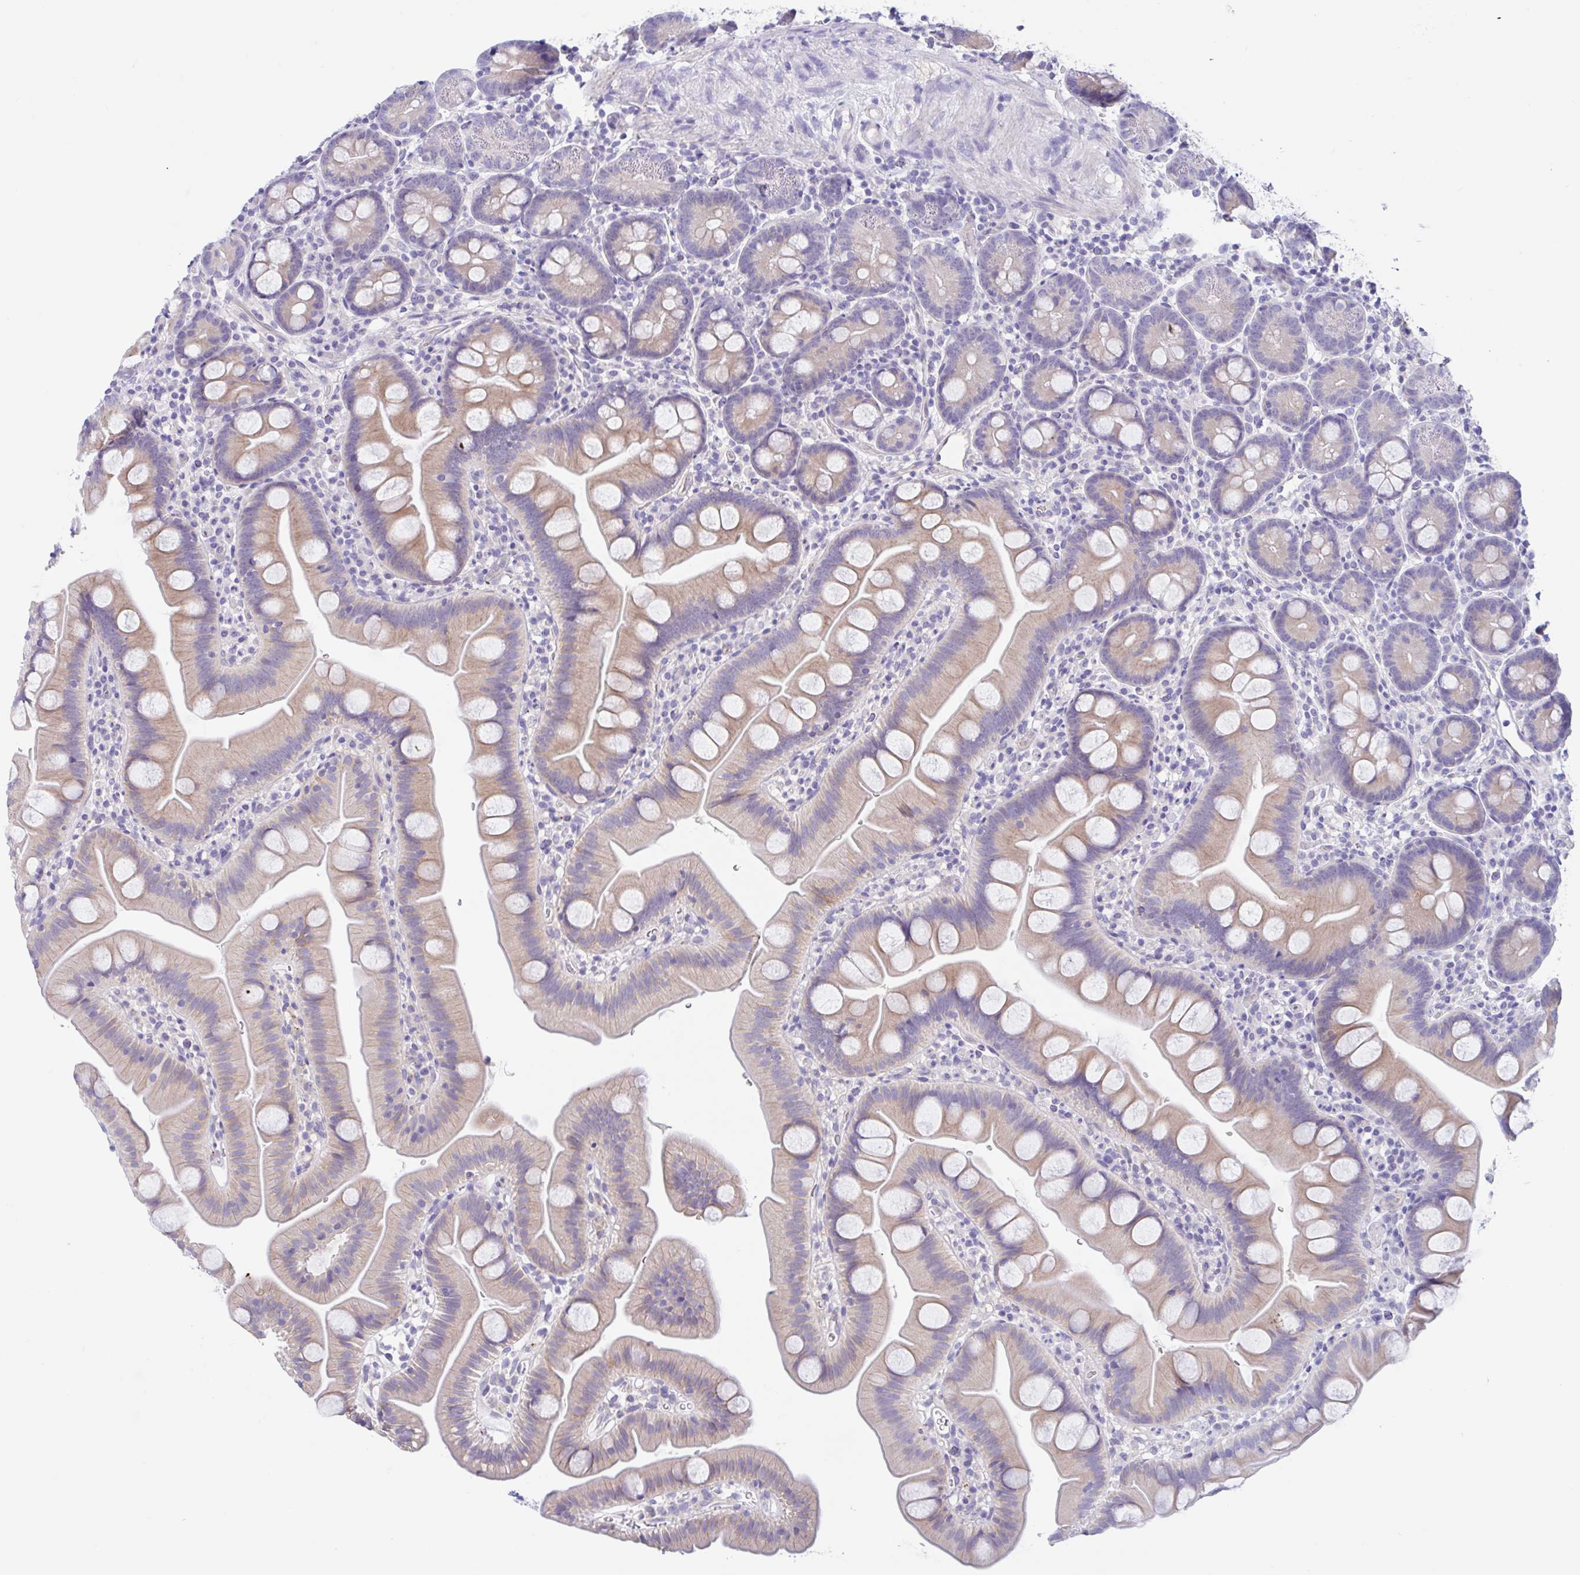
{"staining": {"intensity": "weak", "quantity": "25%-75%", "location": "cytoplasmic/membranous"}, "tissue": "small intestine", "cell_type": "Glandular cells", "image_type": "normal", "snomed": [{"axis": "morphology", "description": "Normal tissue, NOS"}, {"axis": "topography", "description": "Small intestine"}], "caption": "Protein staining by immunohistochemistry (IHC) exhibits weak cytoplasmic/membranous expression in about 25%-75% of glandular cells in benign small intestine.", "gene": "OR6N2", "patient": {"sex": "female", "age": 68}}